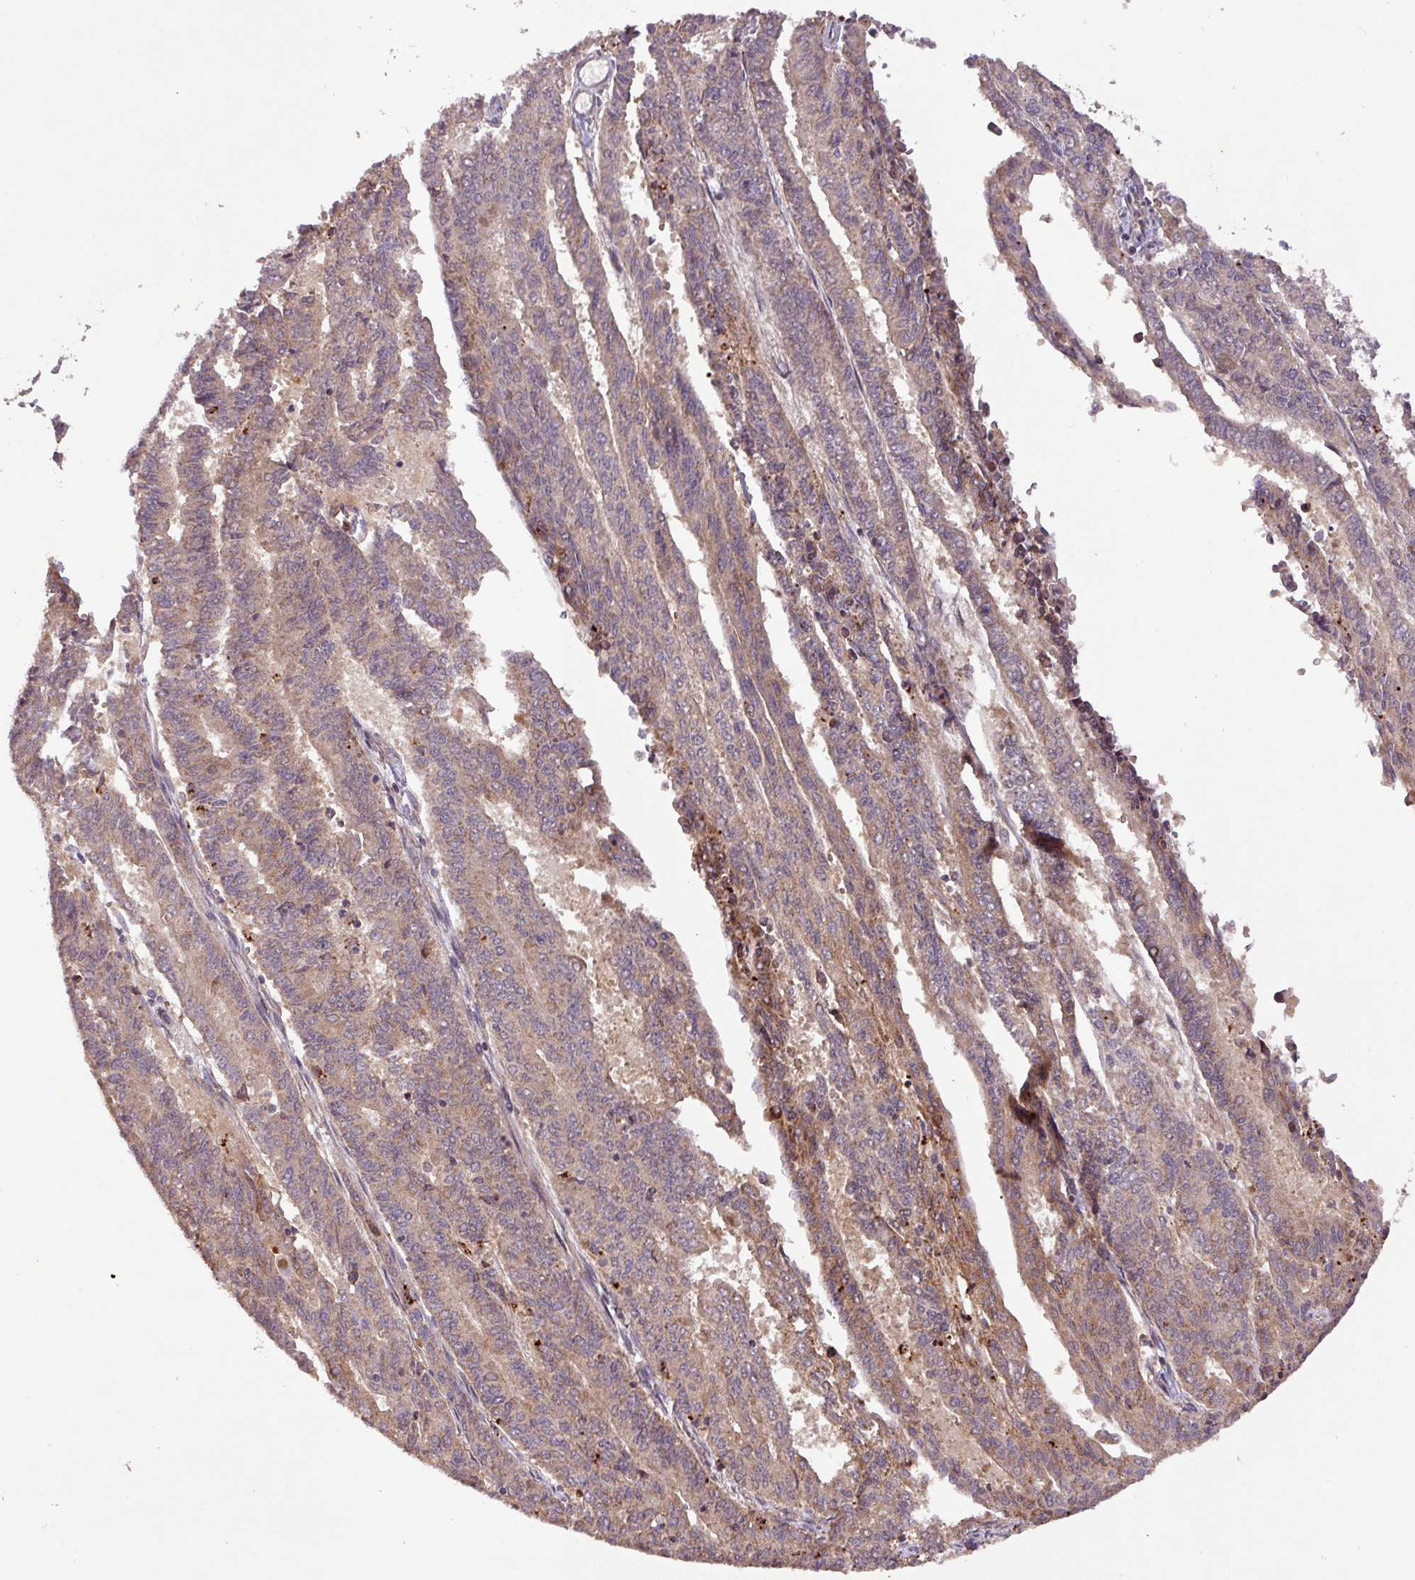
{"staining": {"intensity": "weak", "quantity": "25%-75%", "location": "cytoplasmic/membranous"}, "tissue": "endometrial cancer", "cell_type": "Tumor cells", "image_type": "cancer", "snomed": [{"axis": "morphology", "description": "Adenocarcinoma, NOS"}, {"axis": "topography", "description": "Endometrium"}], "caption": "Tumor cells display low levels of weak cytoplasmic/membranous staining in approximately 25%-75% of cells in human endometrial cancer (adenocarcinoma).", "gene": "YPEL3", "patient": {"sex": "female", "age": 59}}